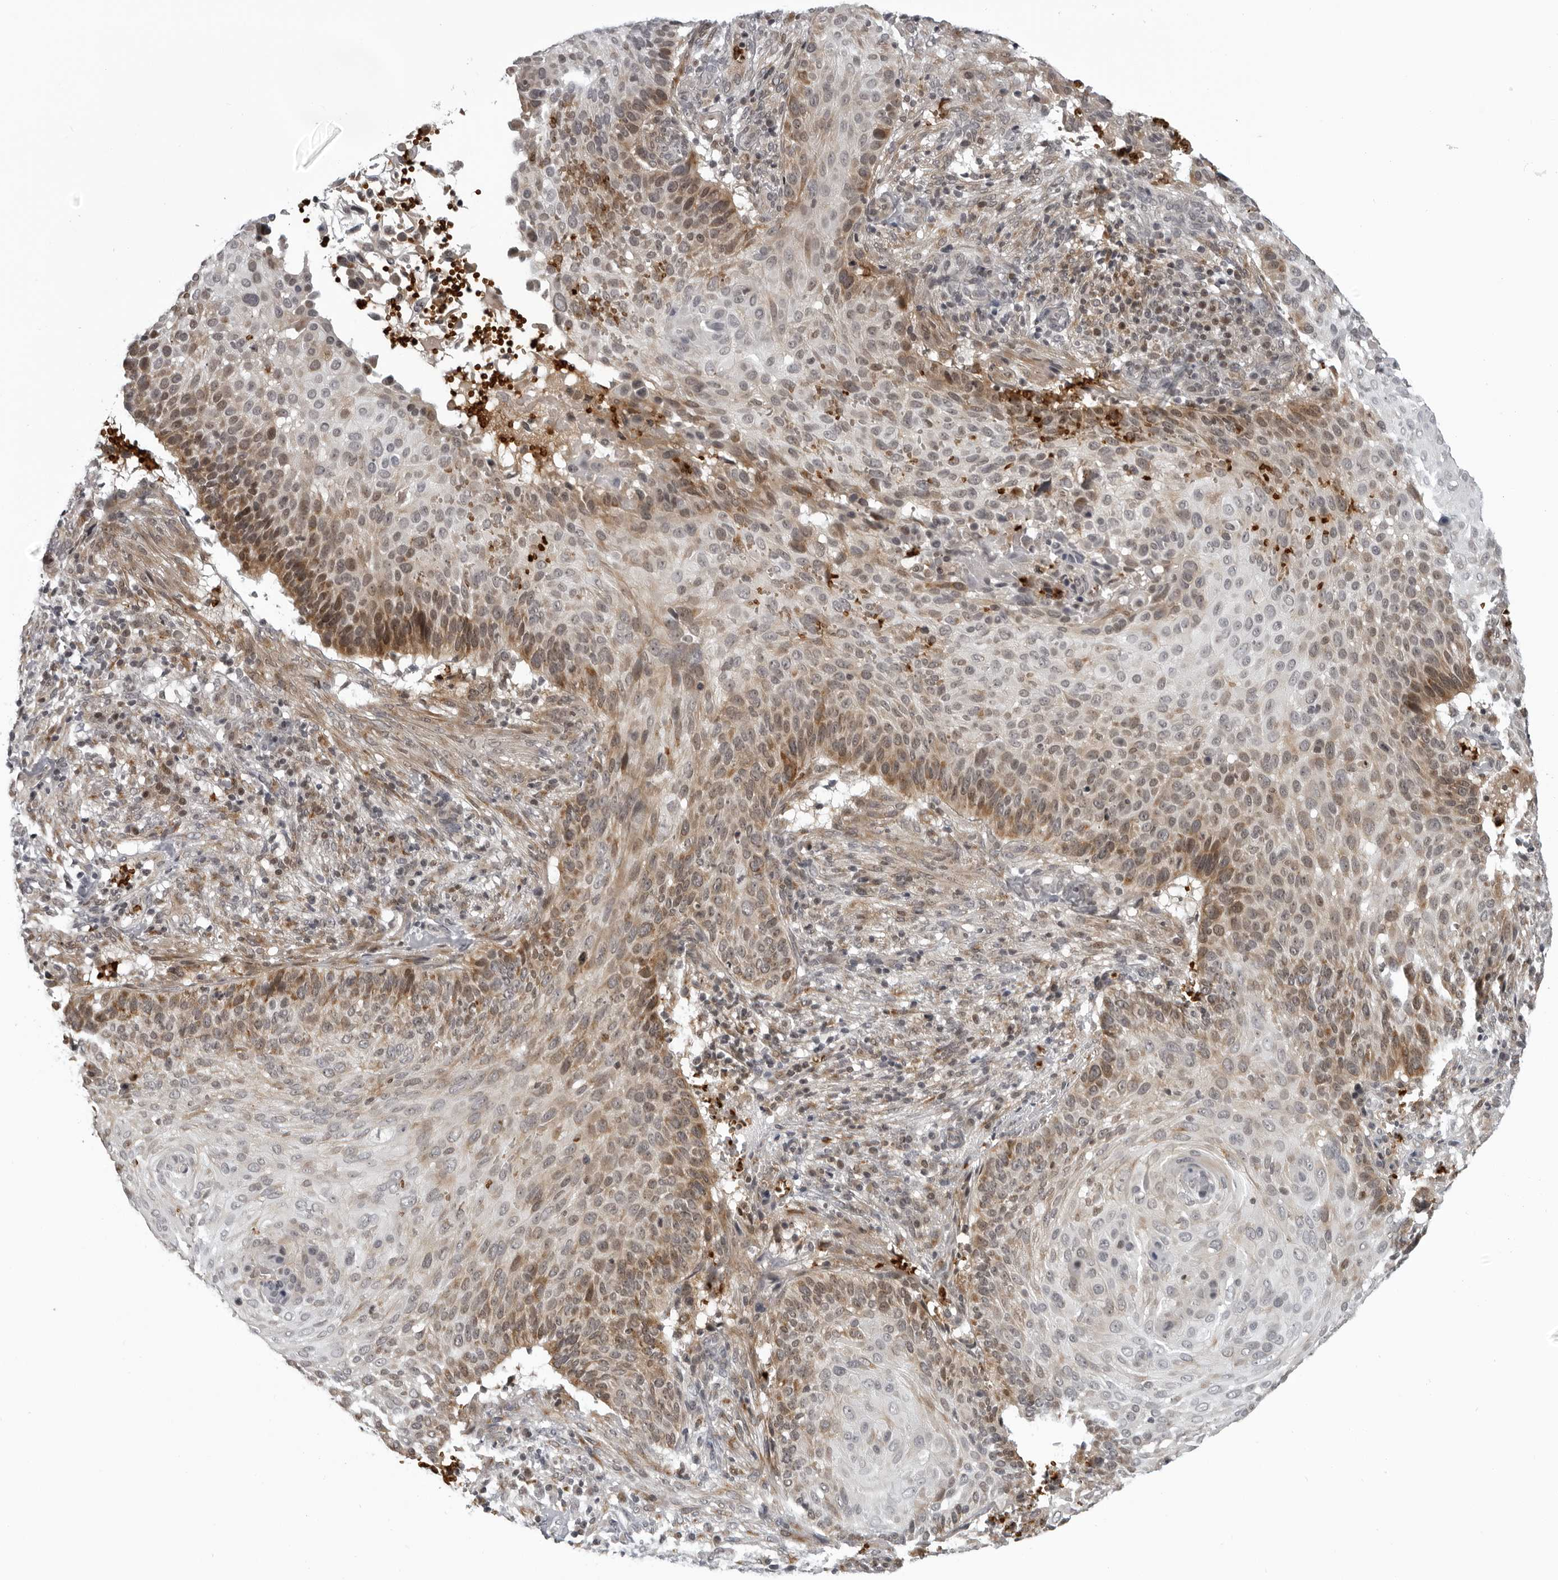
{"staining": {"intensity": "moderate", "quantity": "25%-75%", "location": "cytoplasmic/membranous"}, "tissue": "cervical cancer", "cell_type": "Tumor cells", "image_type": "cancer", "snomed": [{"axis": "morphology", "description": "Squamous cell carcinoma, NOS"}, {"axis": "topography", "description": "Cervix"}], "caption": "The micrograph exhibits immunohistochemical staining of cervical cancer. There is moderate cytoplasmic/membranous positivity is present in approximately 25%-75% of tumor cells.", "gene": "THOP1", "patient": {"sex": "female", "age": 74}}